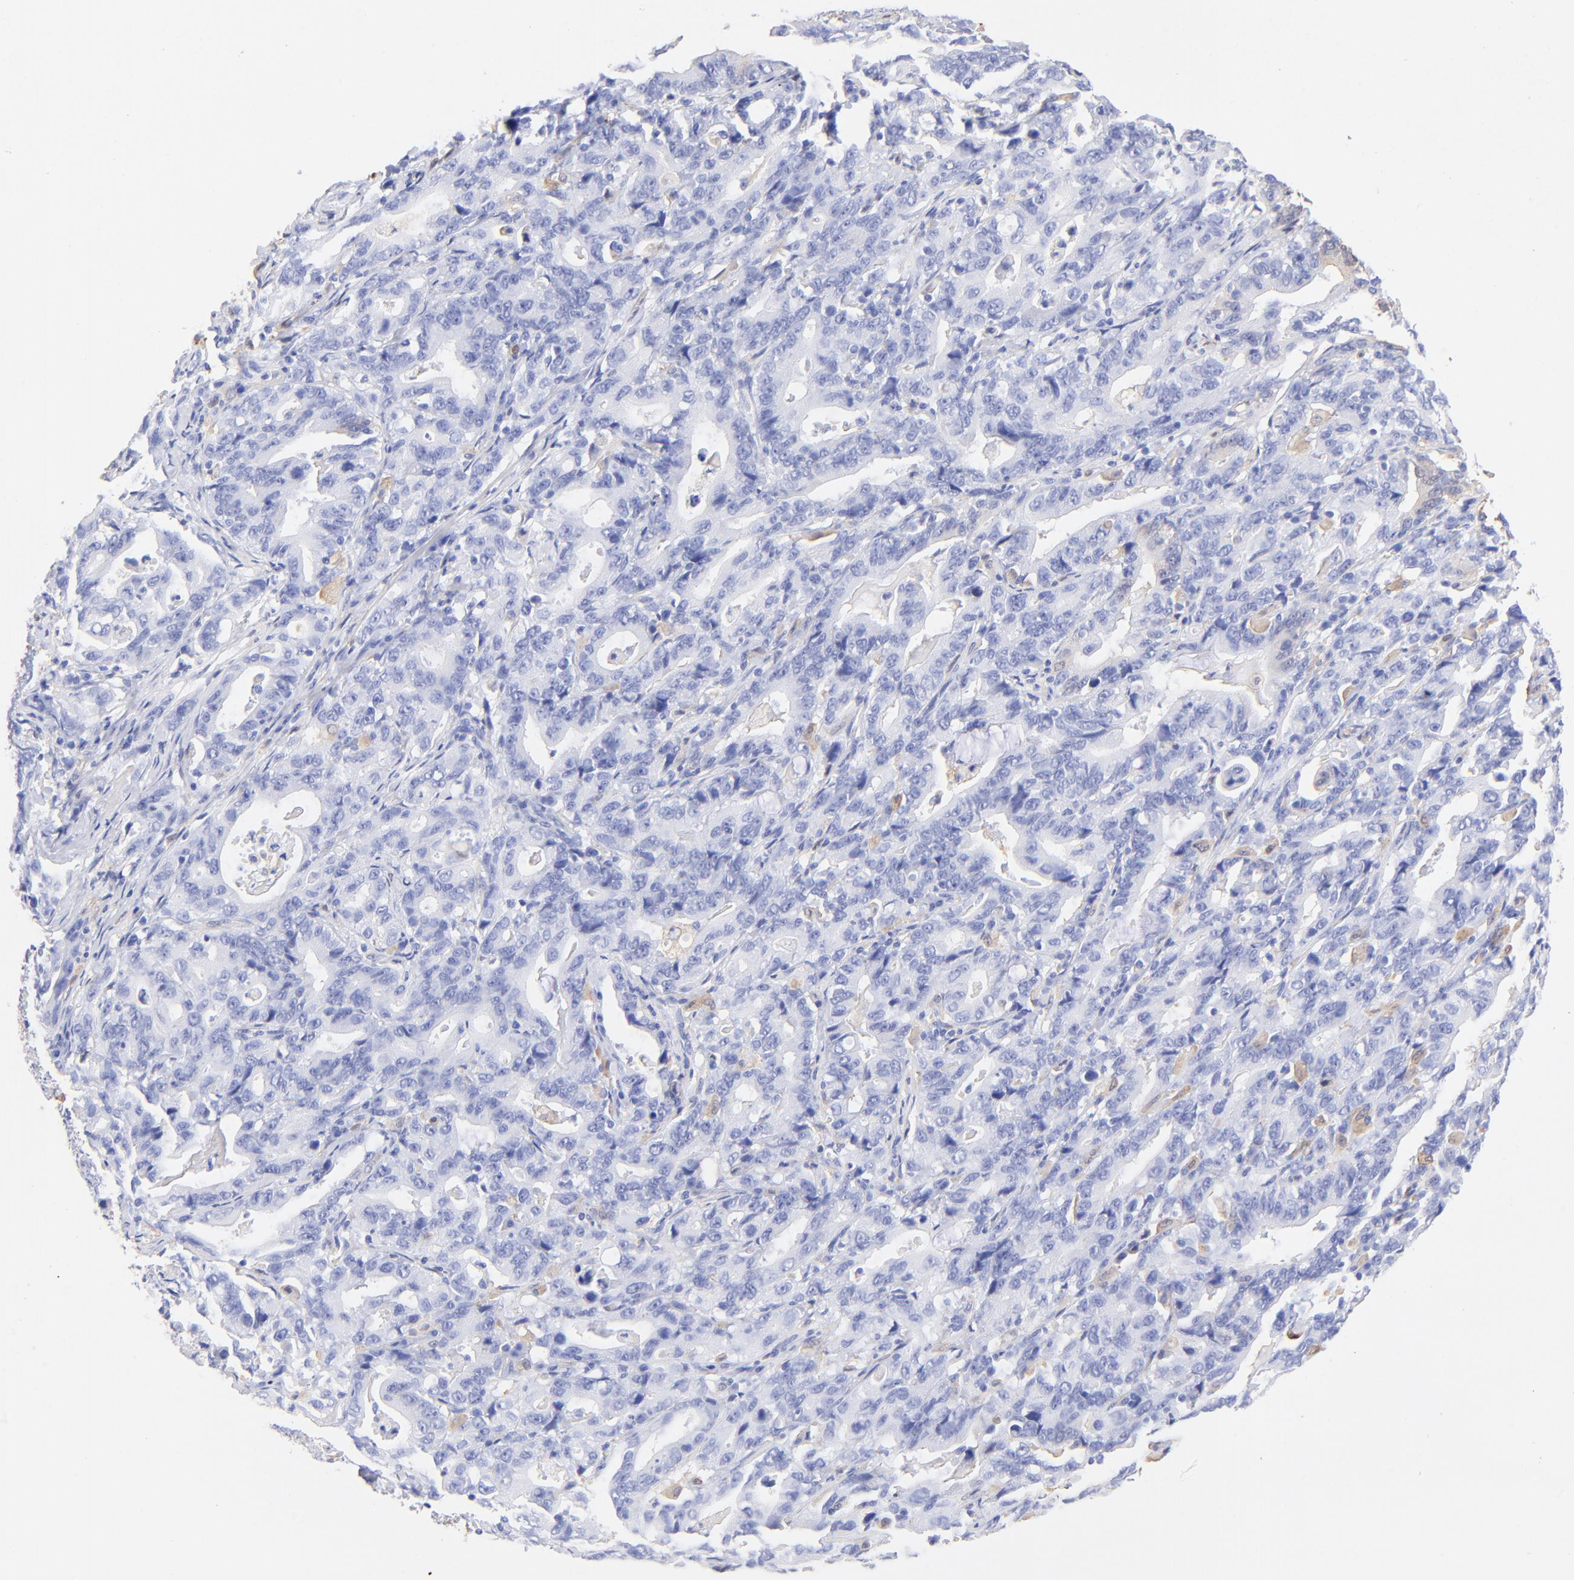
{"staining": {"intensity": "negative", "quantity": "none", "location": "none"}, "tissue": "stomach cancer", "cell_type": "Tumor cells", "image_type": "cancer", "snomed": [{"axis": "morphology", "description": "Adenocarcinoma, NOS"}, {"axis": "topography", "description": "Stomach, upper"}], "caption": "Tumor cells show no significant expression in stomach adenocarcinoma.", "gene": "ALDH1A1", "patient": {"sex": "male", "age": 63}}